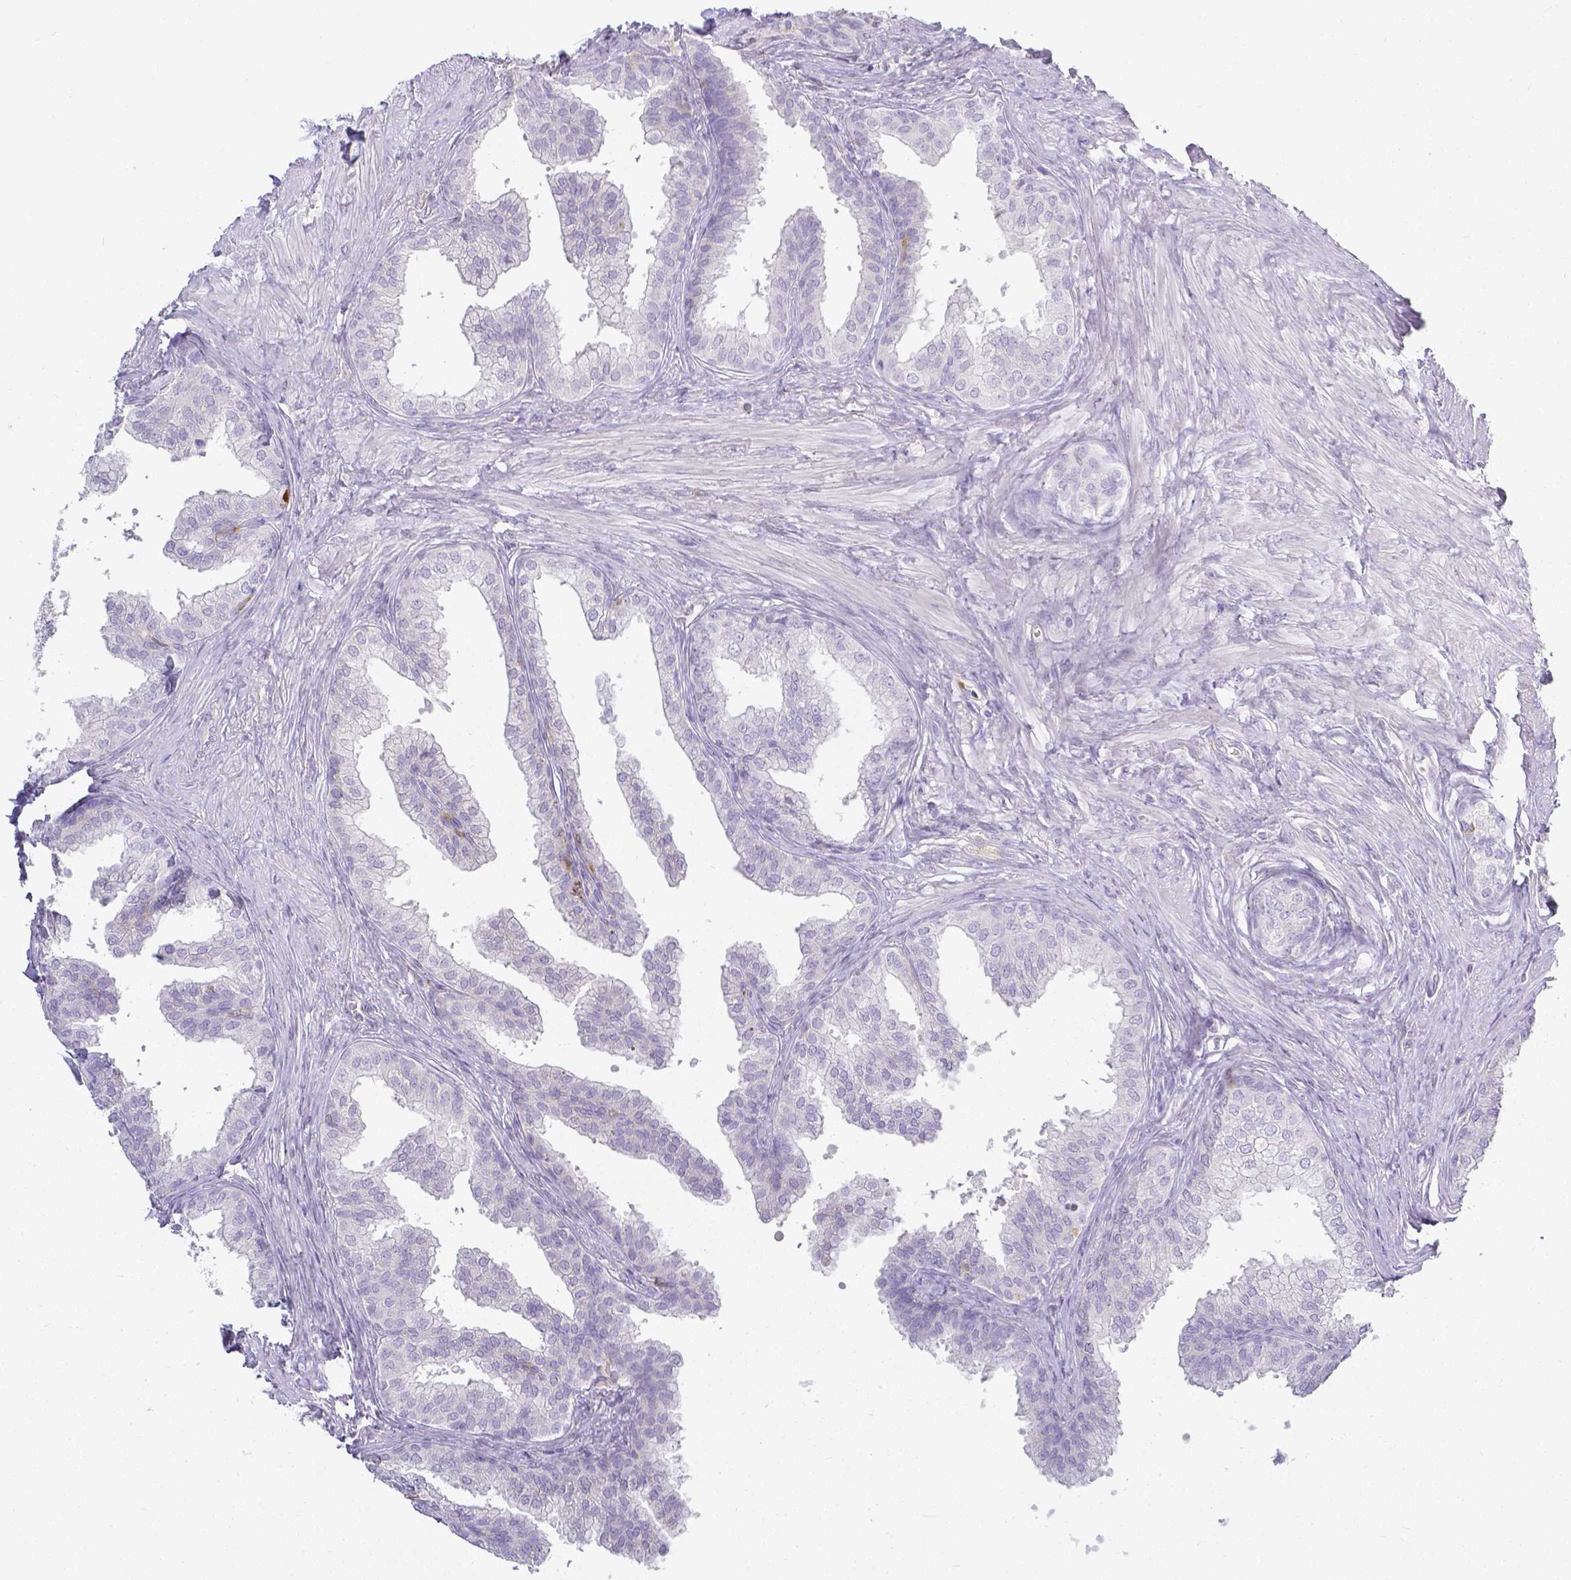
{"staining": {"intensity": "negative", "quantity": "none", "location": "none"}, "tissue": "prostate", "cell_type": "Glandular cells", "image_type": "normal", "snomed": [{"axis": "morphology", "description": "Normal tissue, NOS"}, {"axis": "topography", "description": "Prostate"}, {"axis": "topography", "description": "Peripheral nerve tissue"}], "caption": "Prostate stained for a protein using immunohistochemistry (IHC) reveals no expression glandular cells.", "gene": "KCNH1", "patient": {"sex": "male", "age": 55}}